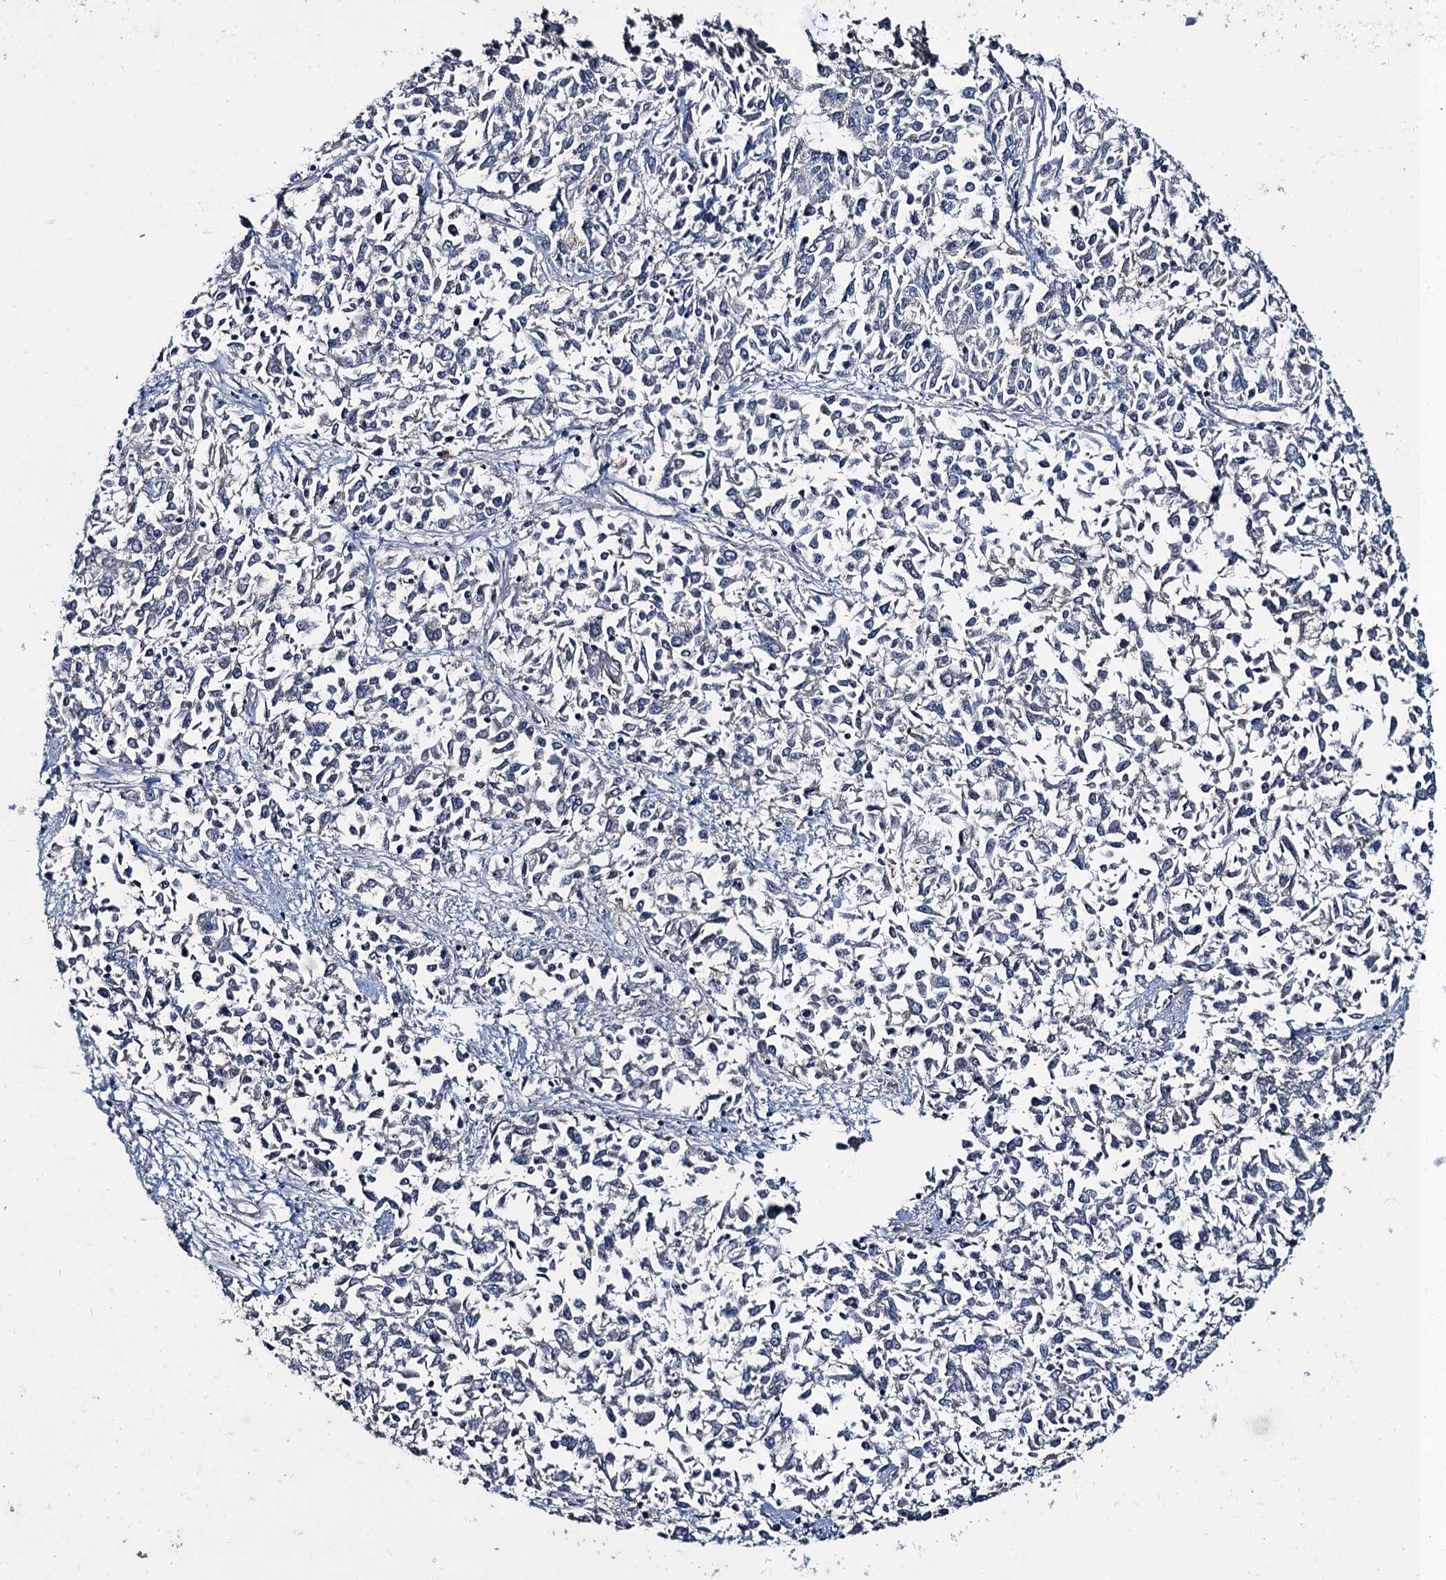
{"staining": {"intensity": "negative", "quantity": "none", "location": "none"}, "tissue": "endometrial cancer", "cell_type": "Tumor cells", "image_type": "cancer", "snomed": [{"axis": "morphology", "description": "Adenocarcinoma, NOS"}, {"axis": "topography", "description": "Endometrium"}], "caption": "Protein analysis of endometrial cancer displays no significant expression in tumor cells.", "gene": "SNAP29", "patient": {"sex": "female", "age": 50}}